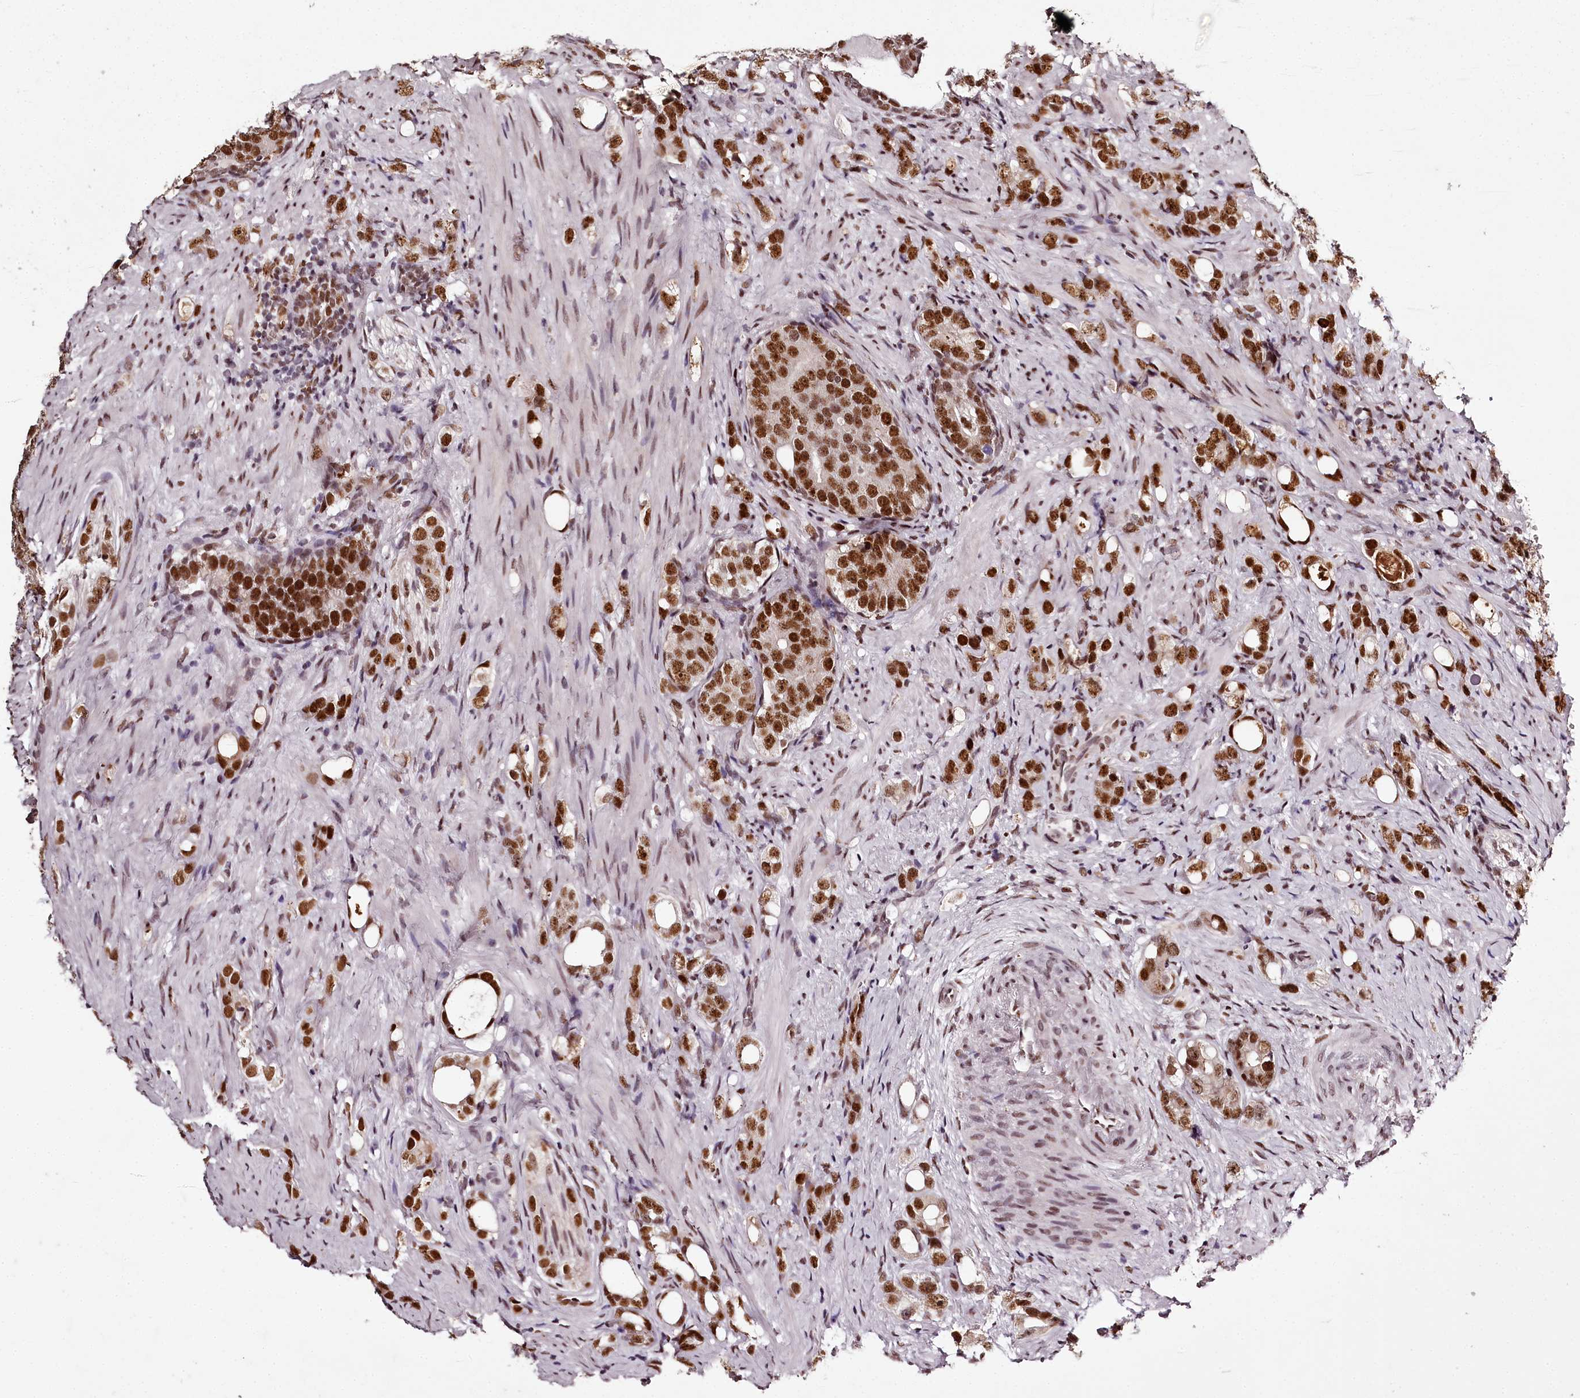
{"staining": {"intensity": "strong", "quantity": ">75%", "location": "nuclear"}, "tissue": "prostate cancer", "cell_type": "Tumor cells", "image_type": "cancer", "snomed": [{"axis": "morphology", "description": "Adenocarcinoma, High grade"}, {"axis": "topography", "description": "Prostate"}], "caption": "Immunohistochemistry (IHC) of prostate high-grade adenocarcinoma demonstrates high levels of strong nuclear staining in about >75% of tumor cells.", "gene": "PSPC1", "patient": {"sex": "male", "age": 63}}